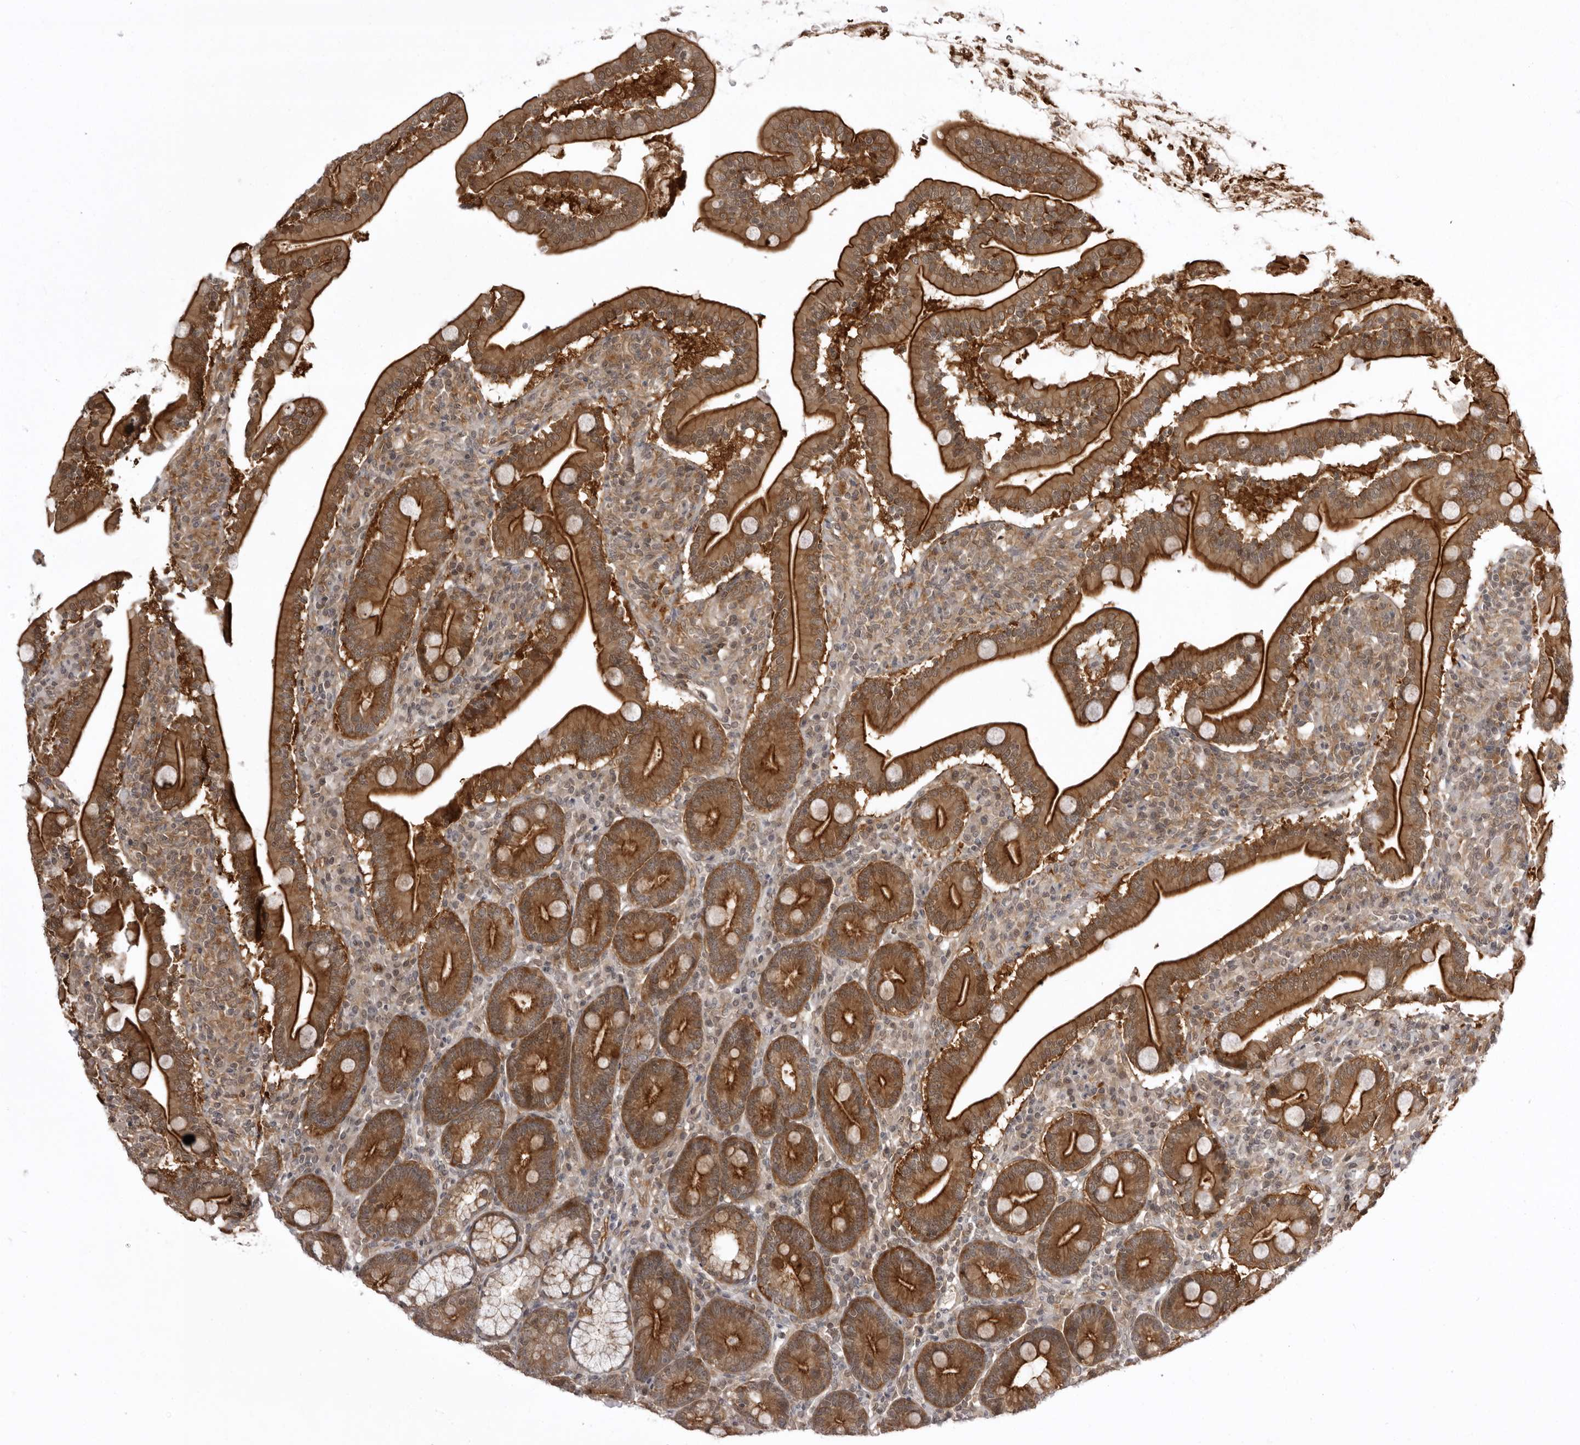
{"staining": {"intensity": "strong", "quantity": ">75%", "location": "cytoplasmic/membranous"}, "tissue": "duodenum", "cell_type": "Glandular cells", "image_type": "normal", "snomed": [{"axis": "morphology", "description": "Normal tissue, NOS"}, {"axis": "topography", "description": "Duodenum"}], "caption": "Human duodenum stained with a brown dye shows strong cytoplasmic/membranous positive positivity in about >75% of glandular cells.", "gene": "USP43", "patient": {"sex": "male", "age": 35}}